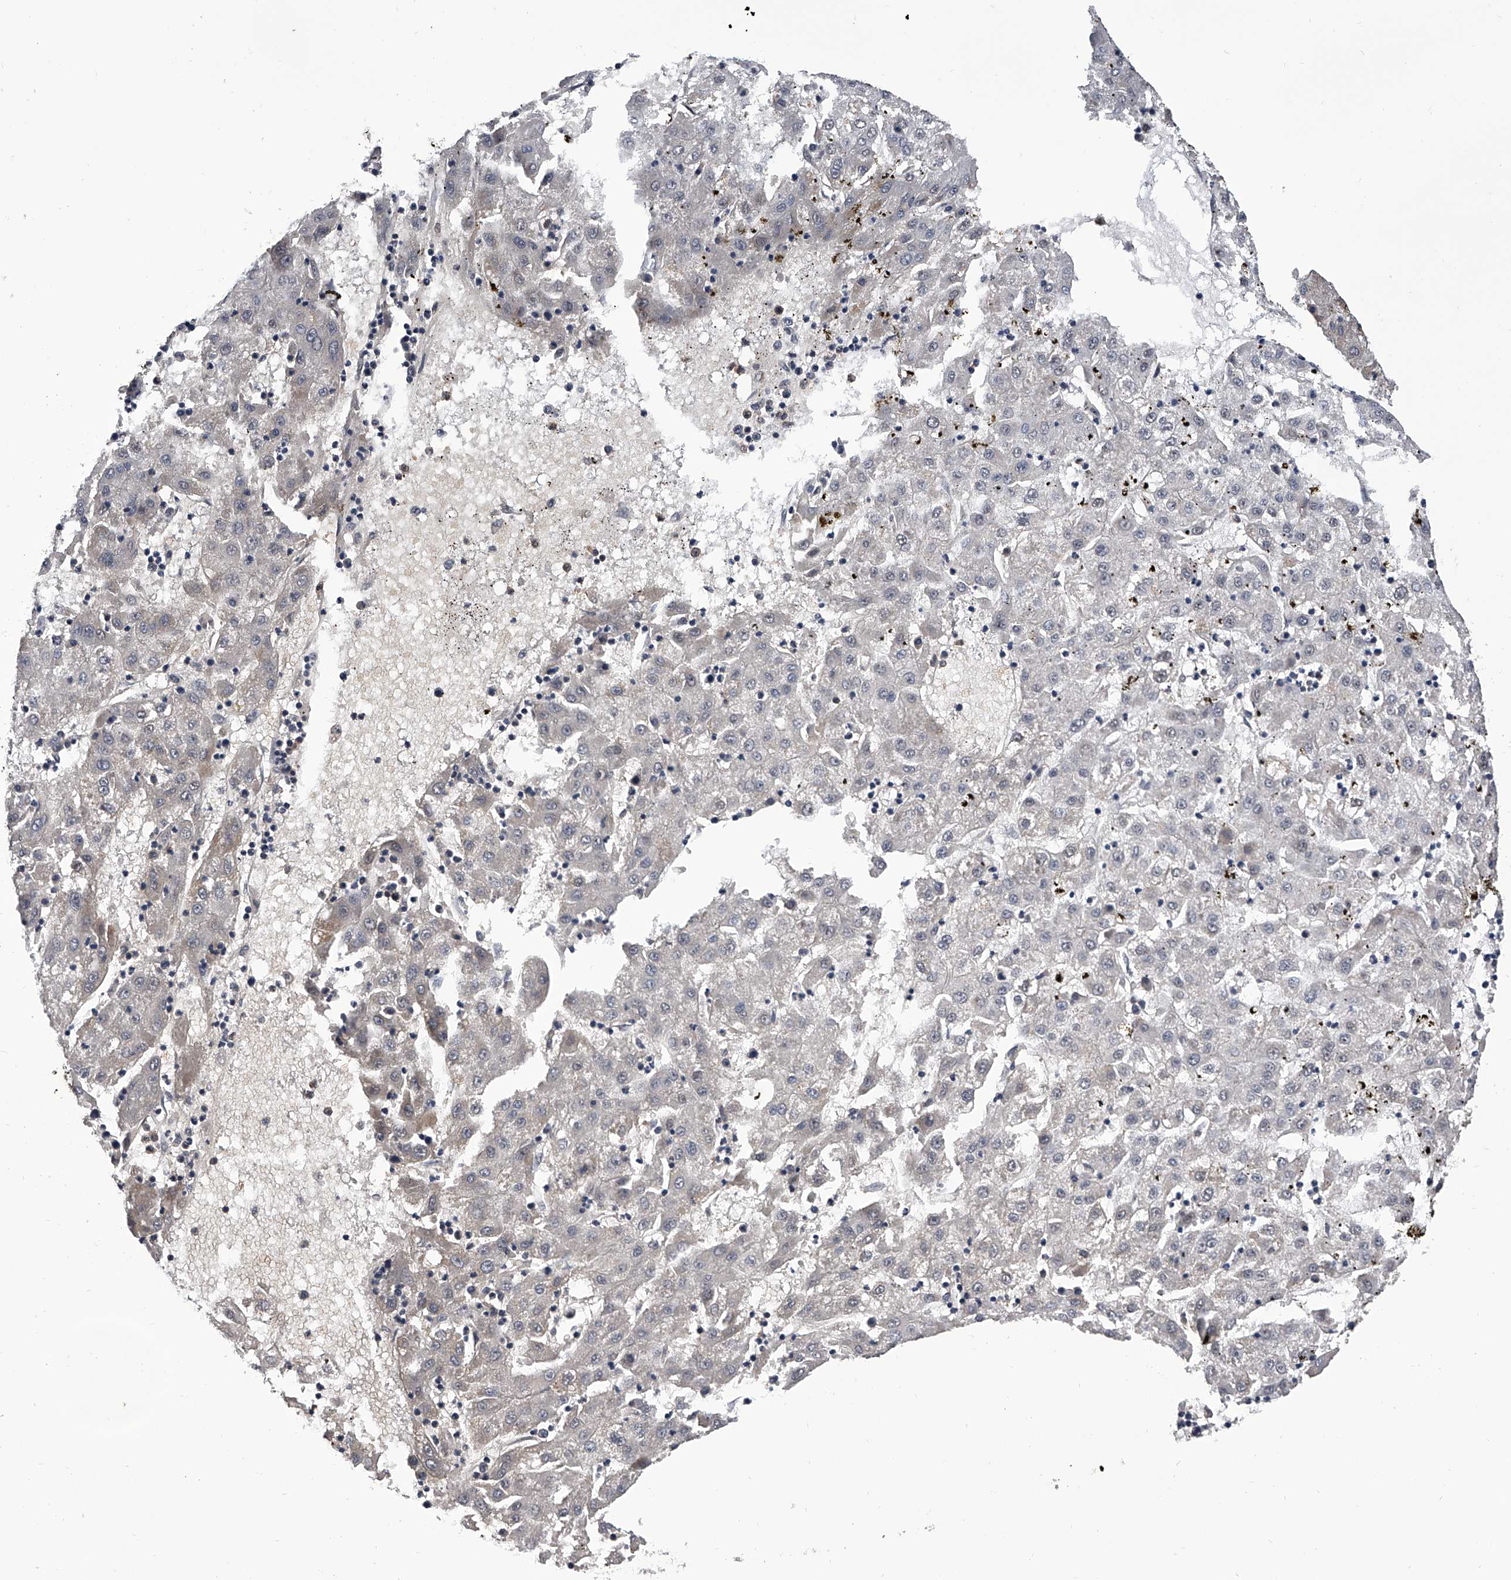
{"staining": {"intensity": "negative", "quantity": "none", "location": "none"}, "tissue": "liver cancer", "cell_type": "Tumor cells", "image_type": "cancer", "snomed": [{"axis": "morphology", "description": "Carcinoma, Hepatocellular, NOS"}, {"axis": "topography", "description": "Liver"}], "caption": "Human liver cancer (hepatocellular carcinoma) stained for a protein using IHC exhibits no expression in tumor cells.", "gene": "EFCAB7", "patient": {"sex": "male", "age": 72}}